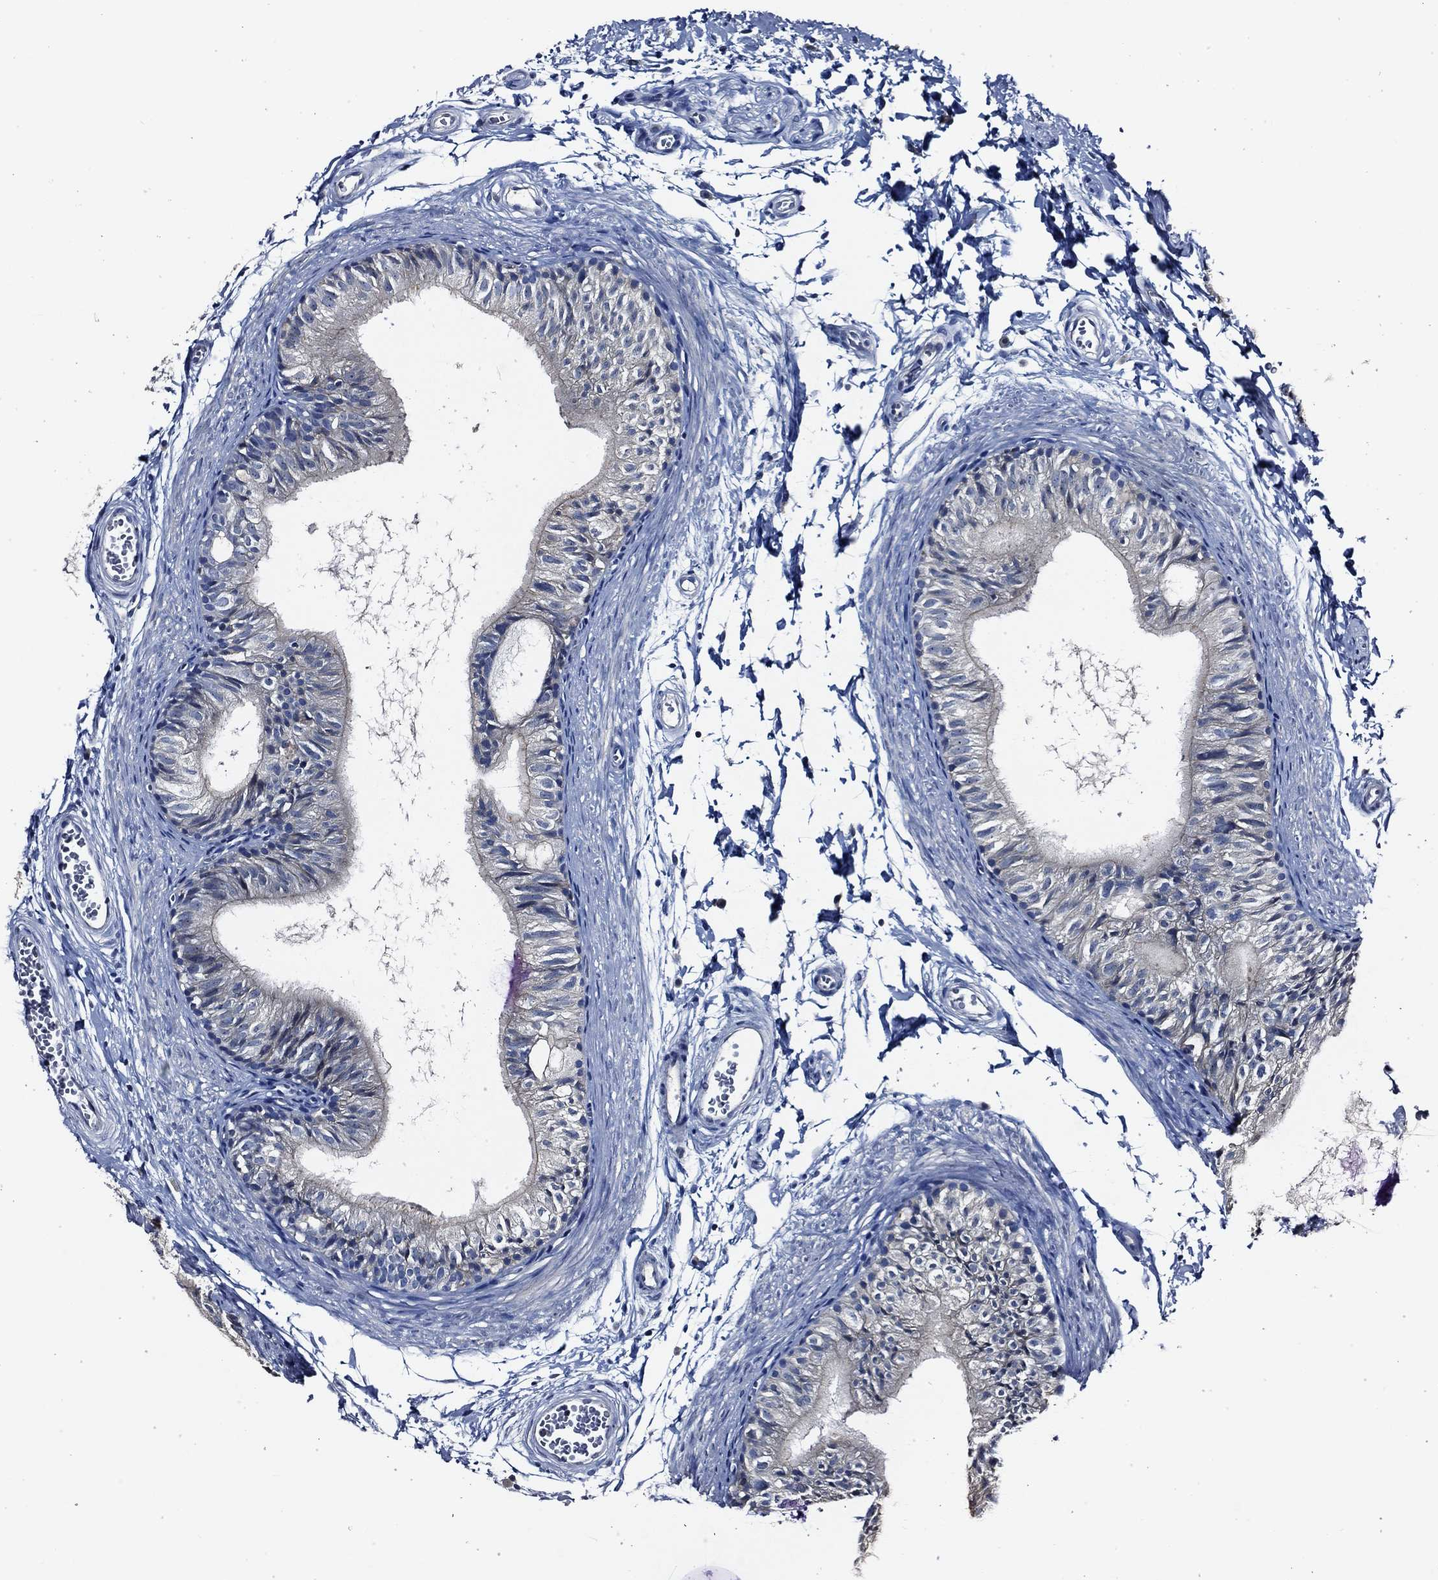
{"staining": {"intensity": "negative", "quantity": "none", "location": "none"}, "tissue": "epididymis", "cell_type": "Glandular cells", "image_type": "normal", "snomed": [{"axis": "morphology", "description": "Normal tissue, NOS"}, {"axis": "topography", "description": "Epididymis"}], "caption": "This is an IHC image of benign epididymis. There is no positivity in glandular cells.", "gene": "POU2F2", "patient": {"sex": "male", "age": 22}}